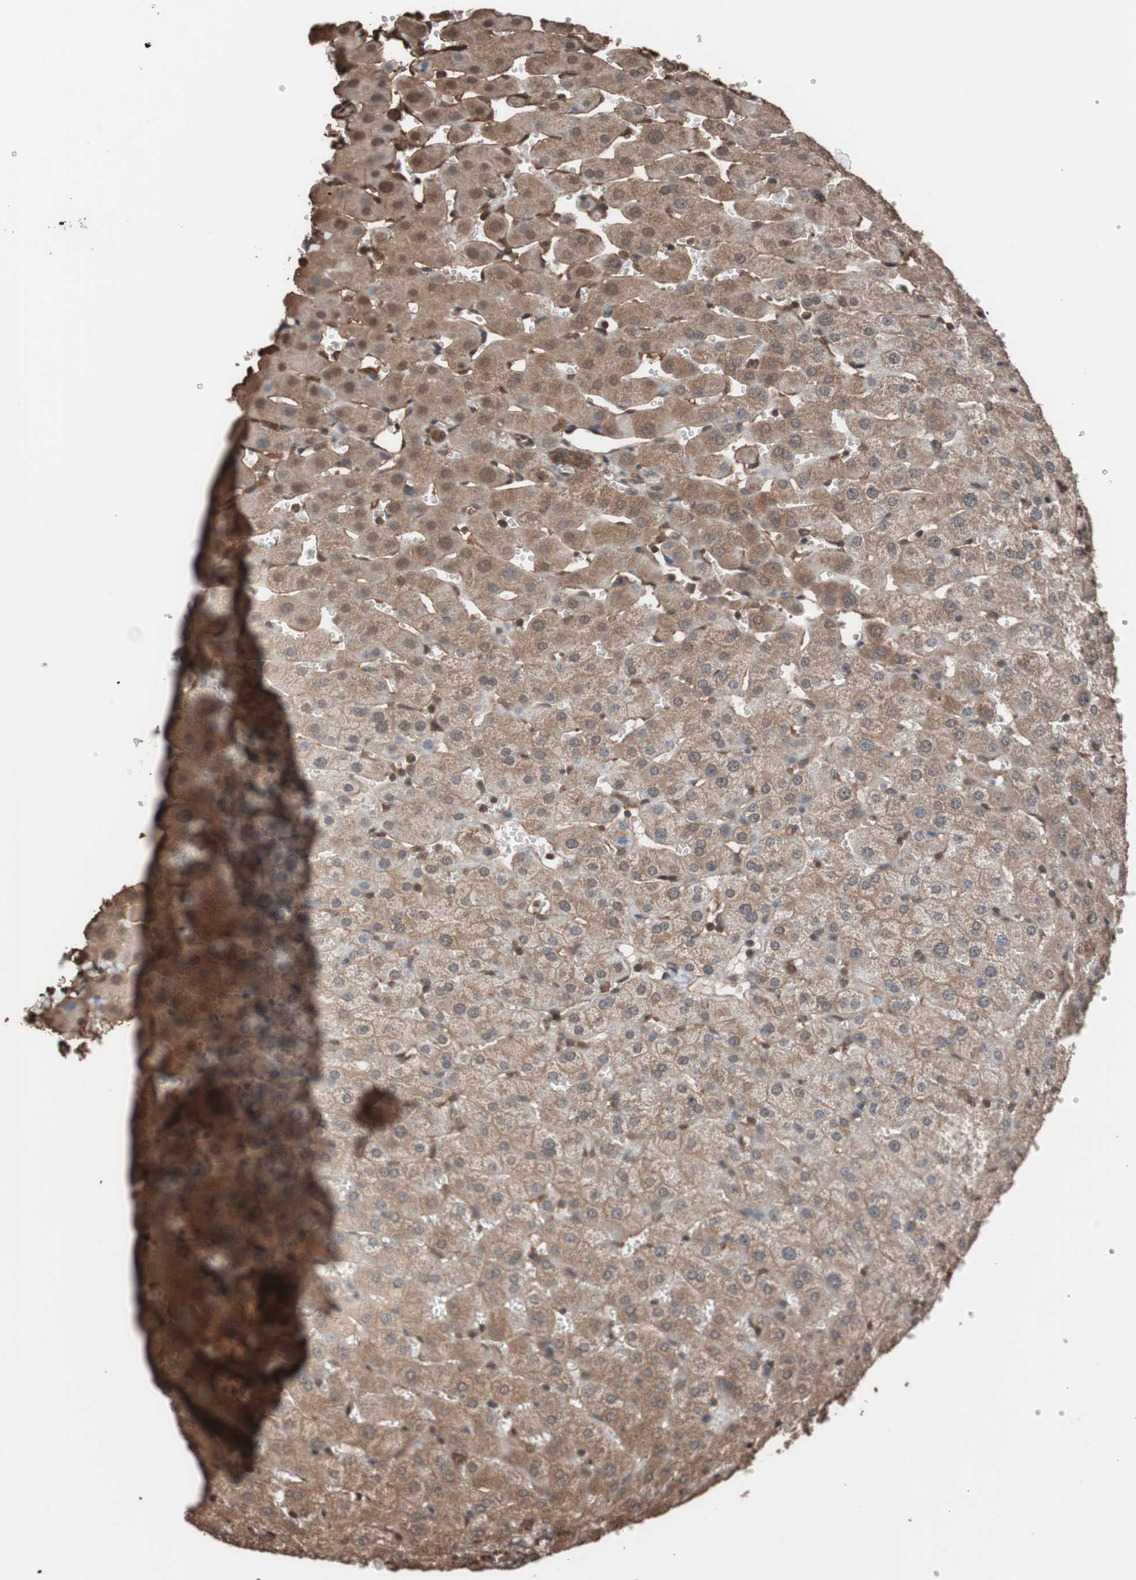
{"staining": {"intensity": "strong", "quantity": ">75%", "location": "cytoplasmic/membranous"}, "tissue": "liver", "cell_type": "Cholangiocytes", "image_type": "normal", "snomed": [{"axis": "morphology", "description": "Normal tissue, NOS"}, {"axis": "morphology", "description": "Fibrosis, NOS"}, {"axis": "topography", "description": "Liver"}], "caption": "Cholangiocytes exhibit high levels of strong cytoplasmic/membranous positivity in about >75% of cells in benign liver.", "gene": "CALM2", "patient": {"sex": "female", "age": 29}}